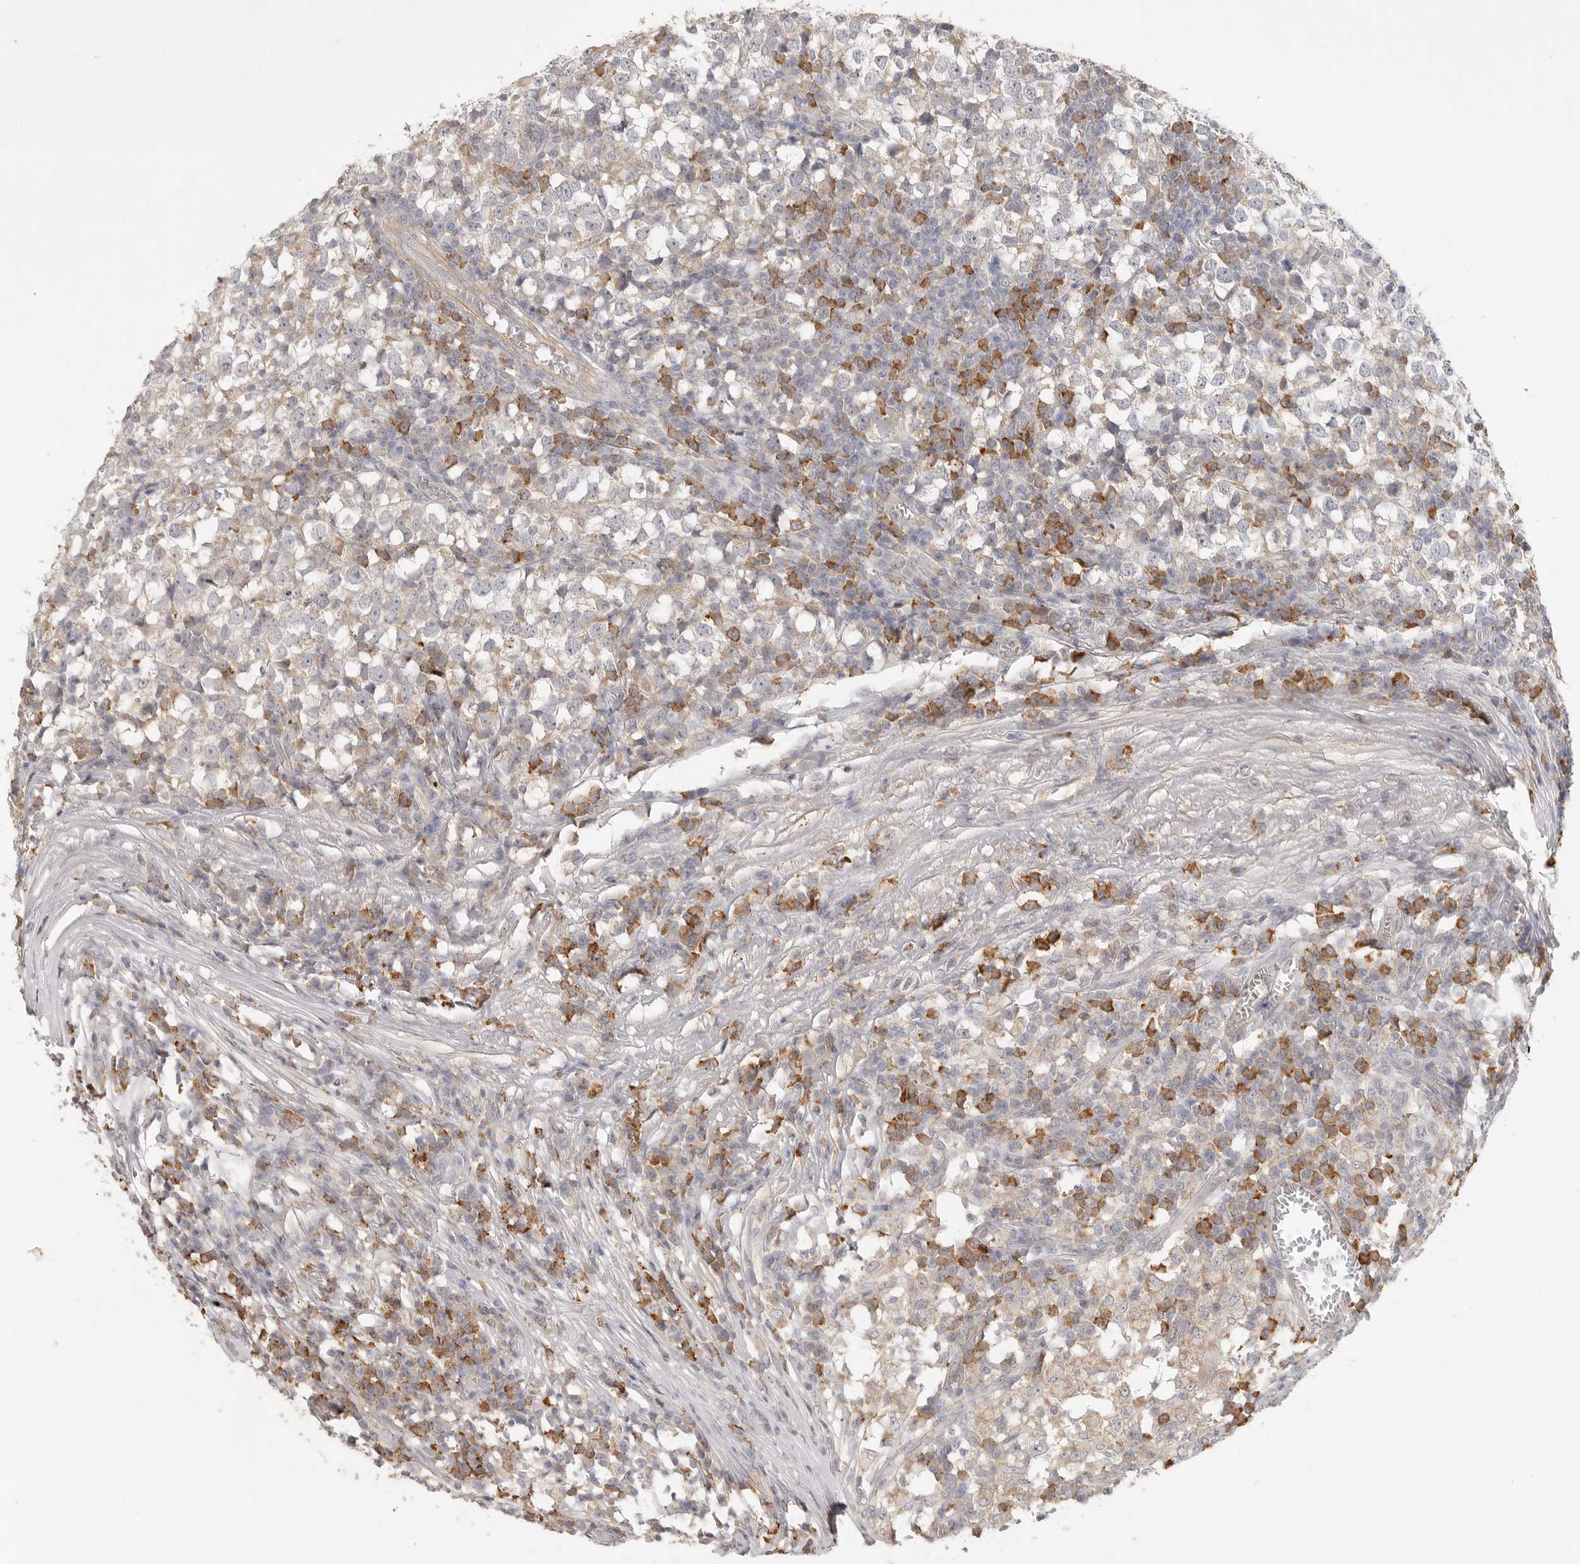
{"staining": {"intensity": "weak", "quantity": "25%-75%", "location": "cytoplasmic/membranous"}, "tissue": "testis cancer", "cell_type": "Tumor cells", "image_type": "cancer", "snomed": [{"axis": "morphology", "description": "Seminoma, NOS"}, {"axis": "topography", "description": "Testis"}], "caption": "The immunohistochemical stain labels weak cytoplasmic/membranous staining in tumor cells of seminoma (testis) tissue.", "gene": "SLC25A36", "patient": {"sex": "male", "age": 65}}